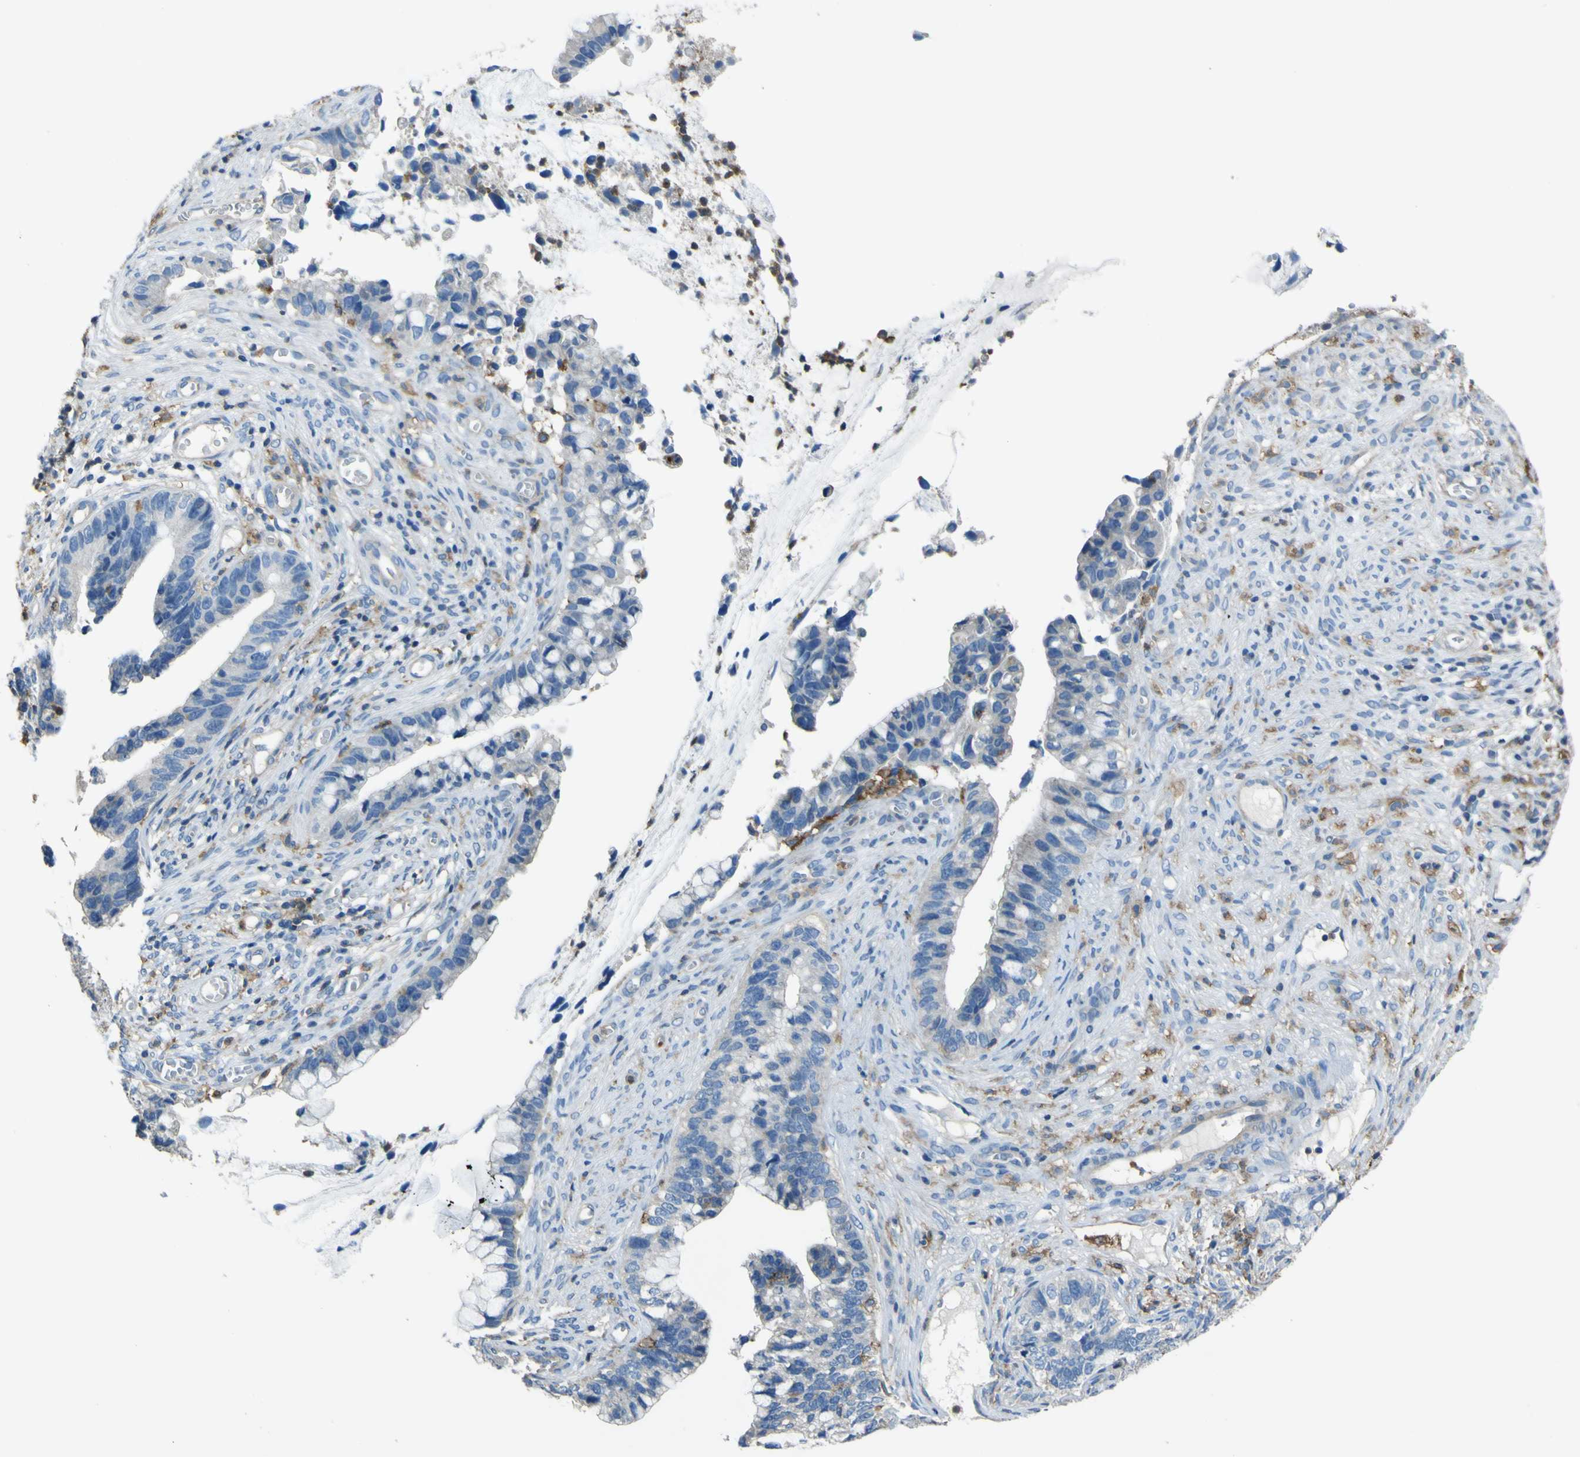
{"staining": {"intensity": "negative", "quantity": "none", "location": "none"}, "tissue": "cervical cancer", "cell_type": "Tumor cells", "image_type": "cancer", "snomed": [{"axis": "morphology", "description": "Adenocarcinoma, NOS"}, {"axis": "topography", "description": "Cervix"}], "caption": "This is an immunohistochemistry histopathology image of human cervical cancer. There is no positivity in tumor cells.", "gene": "LAIR1", "patient": {"sex": "female", "age": 44}}